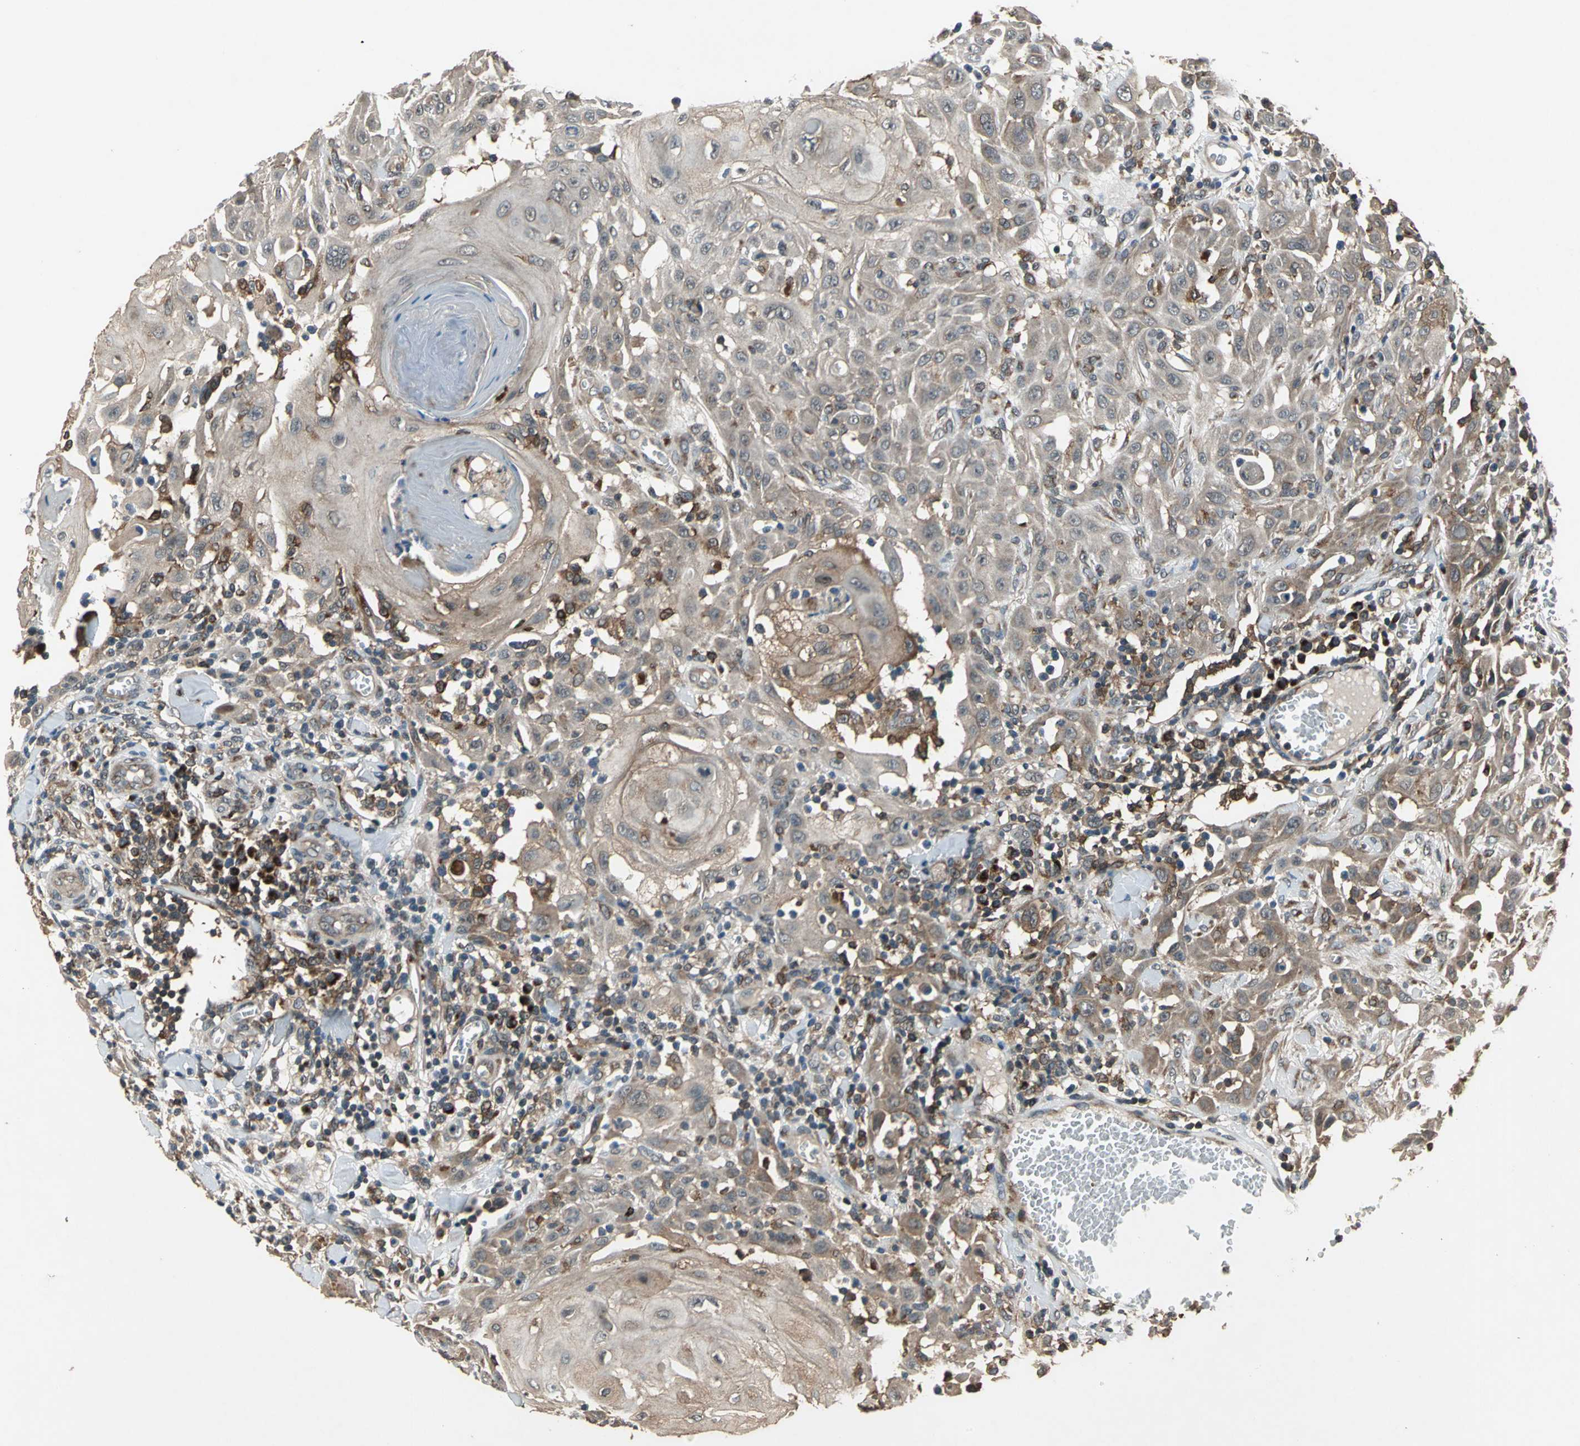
{"staining": {"intensity": "moderate", "quantity": ">75%", "location": "cytoplasmic/membranous"}, "tissue": "skin cancer", "cell_type": "Tumor cells", "image_type": "cancer", "snomed": [{"axis": "morphology", "description": "Squamous cell carcinoma, NOS"}, {"axis": "topography", "description": "Skin"}], "caption": "Brown immunohistochemical staining in skin squamous cell carcinoma shows moderate cytoplasmic/membranous staining in approximately >75% of tumor cells.", "gene": "NFKBIE", "patient": {"sex": "male", "age": 24}}